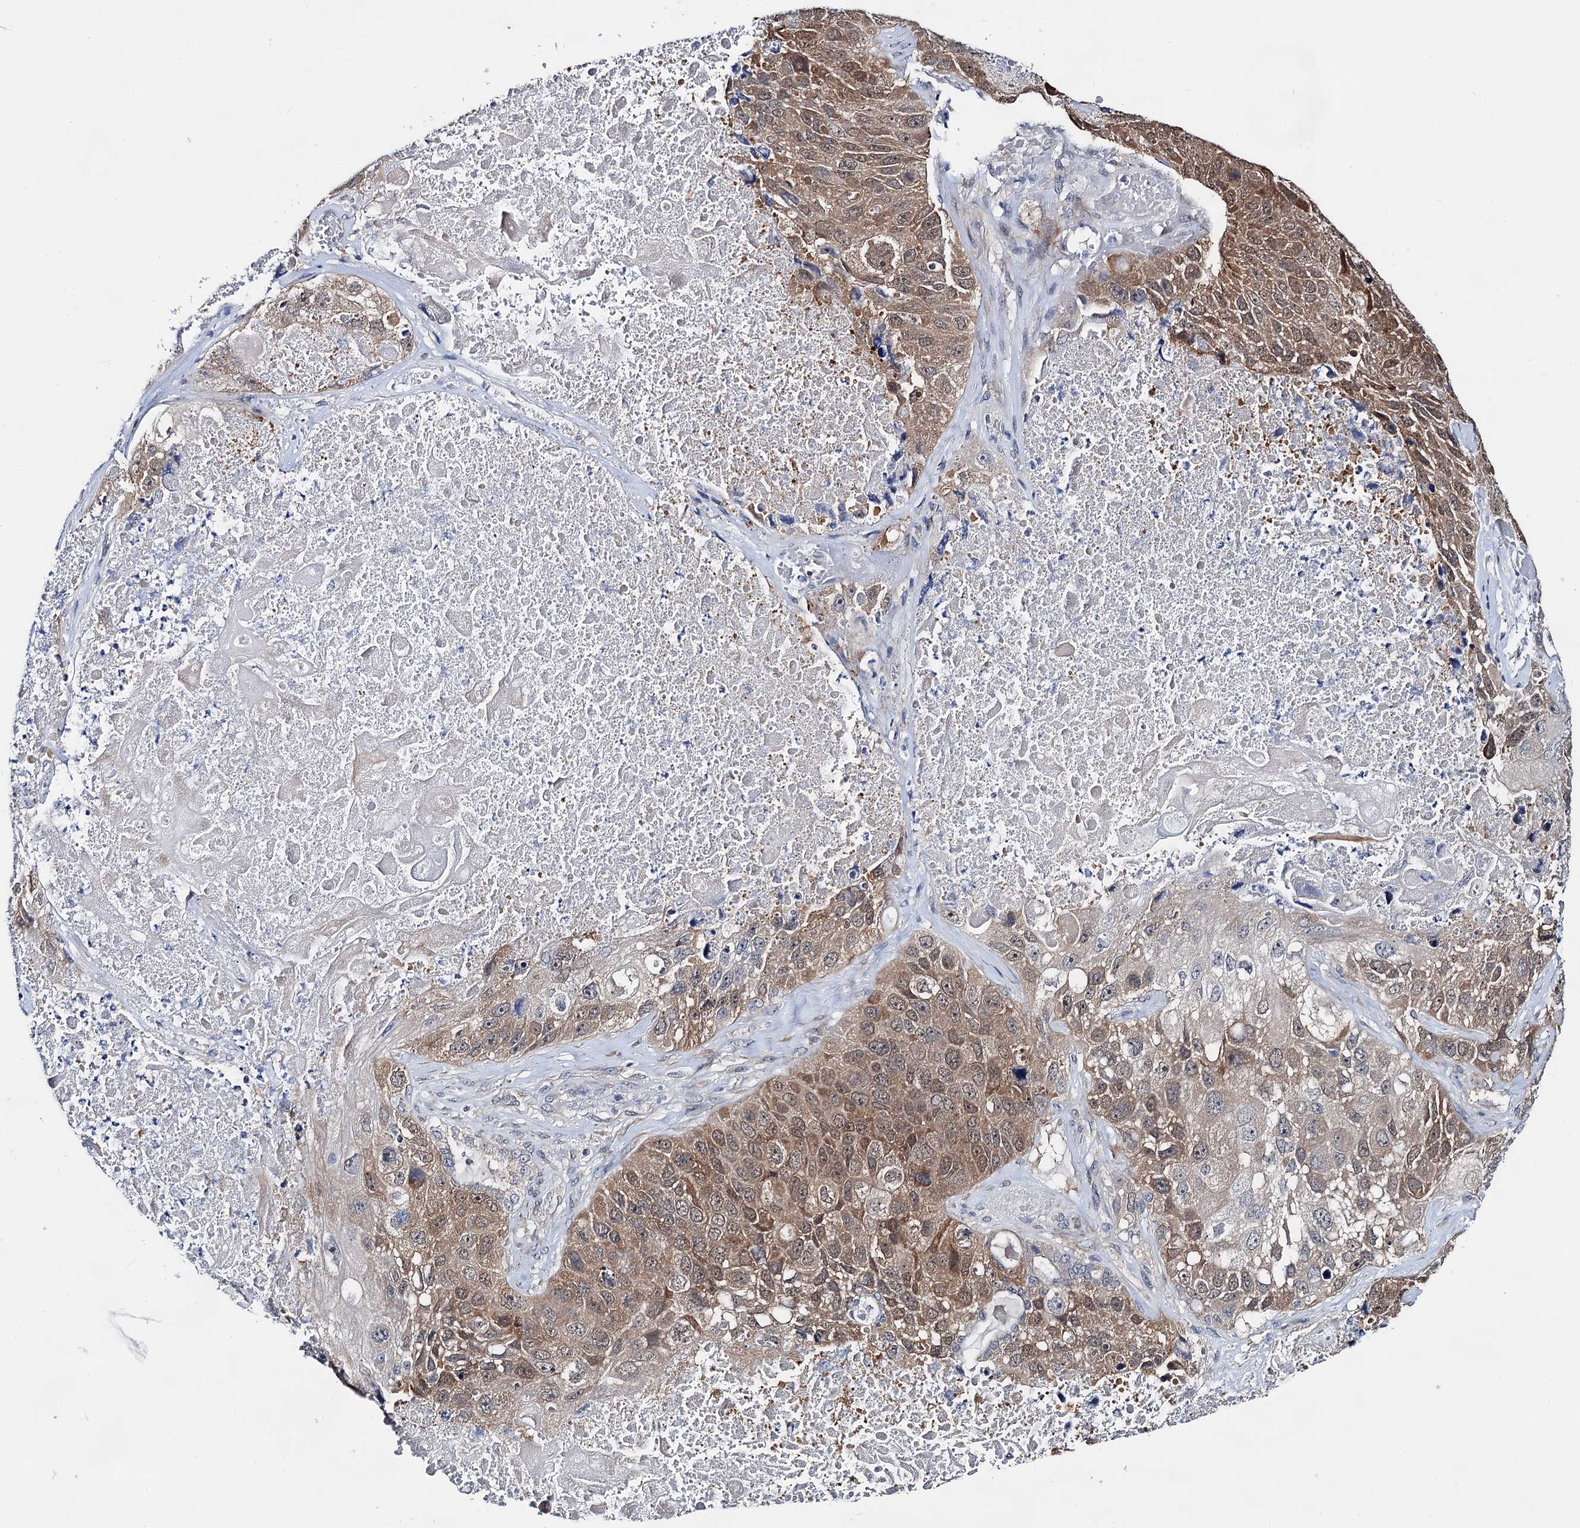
{"staining": {"intensity": "moderate", "quantity": ">75%", "location": "cytoplasmic/membranous,nuclear"}, "tissue": "lung cancer", "cell_type": "Tumor cells", "image_type": "cancer", "snomed": [{"axis": "morphology", "description": "Squamous cell carcinoma, NOS"}, {"axis": "topography", "description": "Lung"}], "caption": "Lung squamous cell carcinoma tissue reveals moderate cytoplasmic/membranous and nuclear staining in approximately >75% of tumor cells", "gene": "CAPRIN2", "patient": {"sex": "male", "age": 61}}